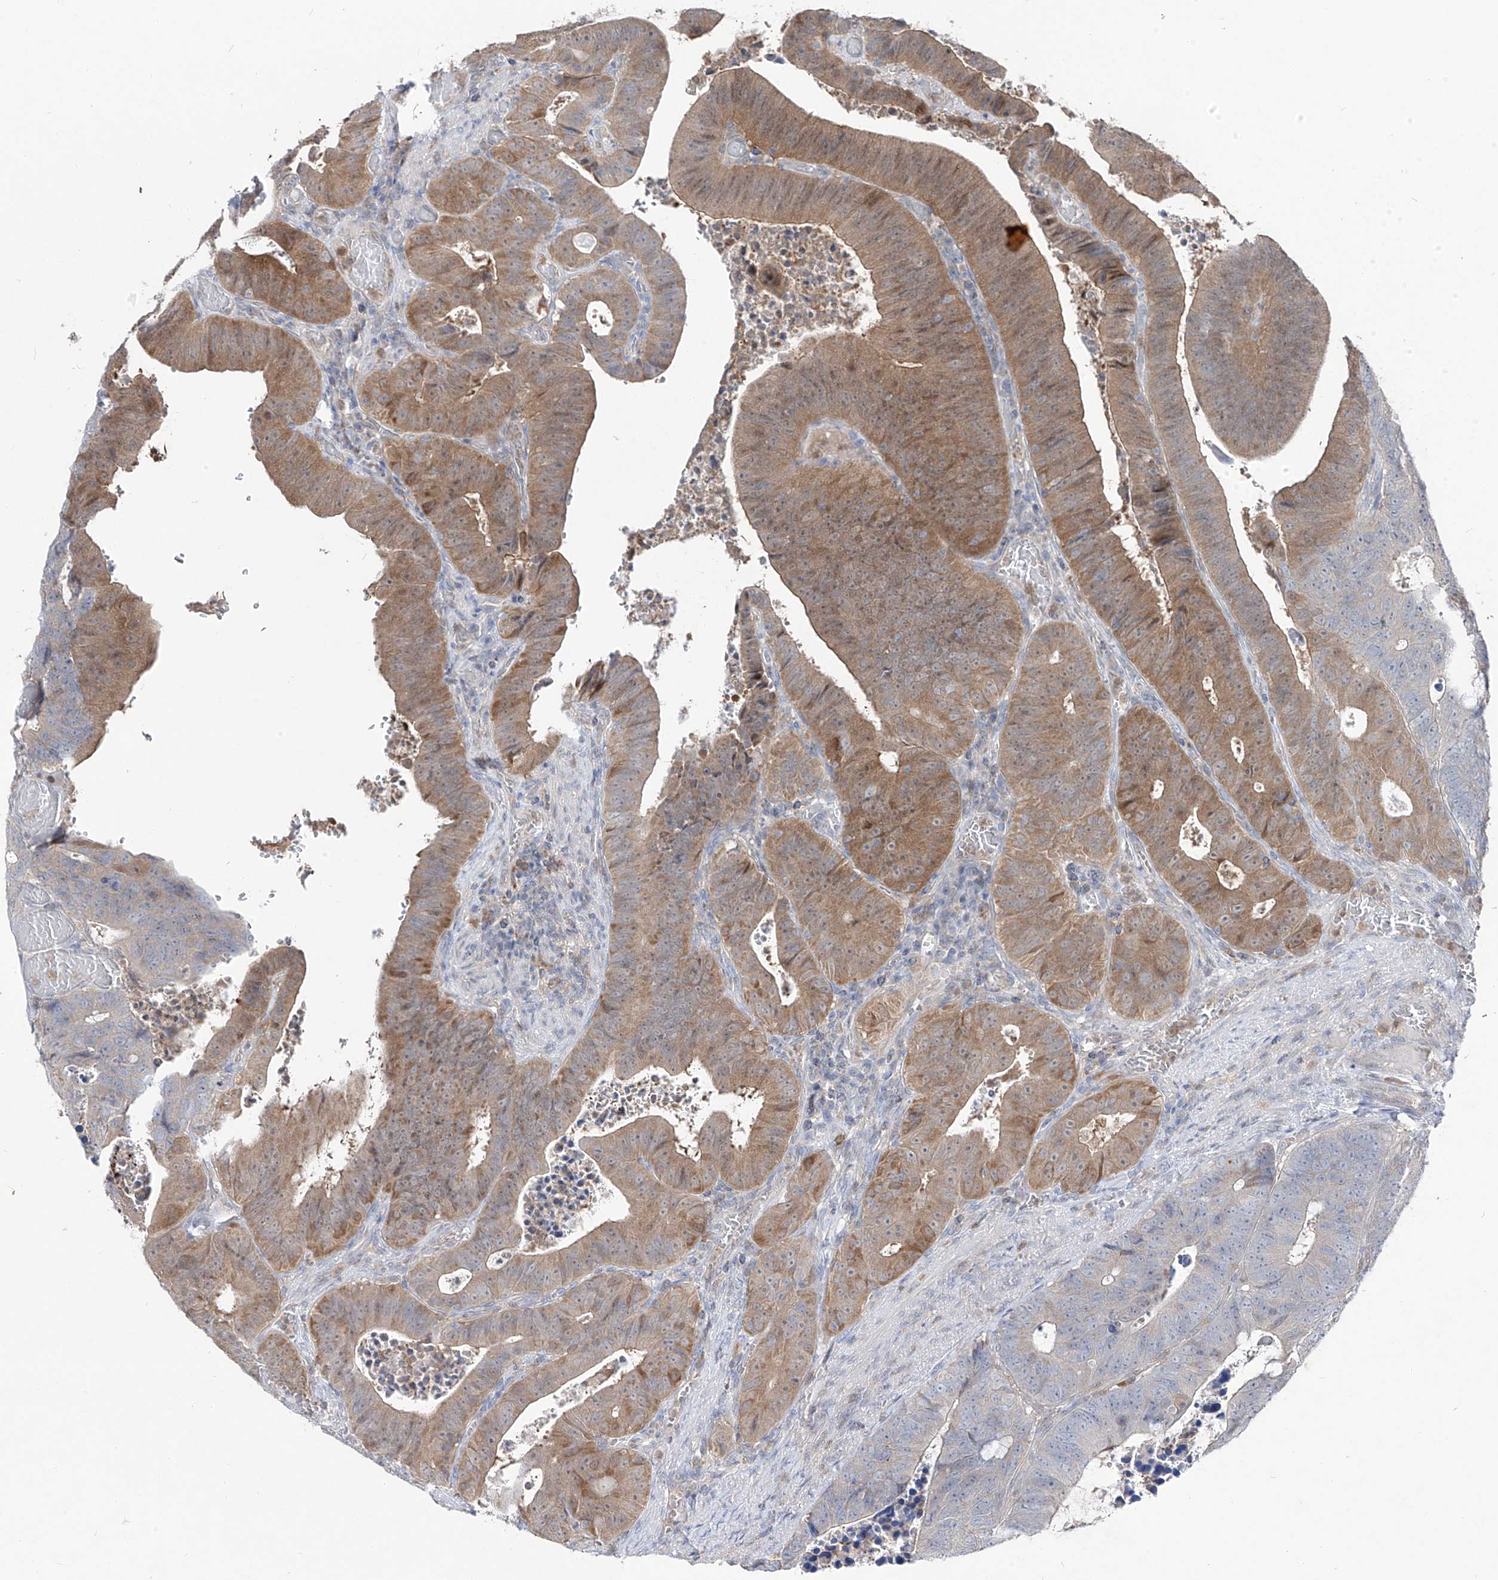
{"staining": {"intensity": "moderate", "quantity": ">75%", "location": "cytoplasmic/membranous"}, "tissue": "colorectal cancer", "cell_type": "Tumor cells", "image_type": "cancer", "snomed": [{"axis": "morphology", "description": "Adenocarcinoma, NOS"}, {"axis": "topography", "description": "Colon"}], "caption": "Colorectal cancer (adenocarcinoma) stained with a protein marker exhibits moderate staining in tumor cells.", "gene": "UFL1", "patient": {"sex": "male", "age": 87}}